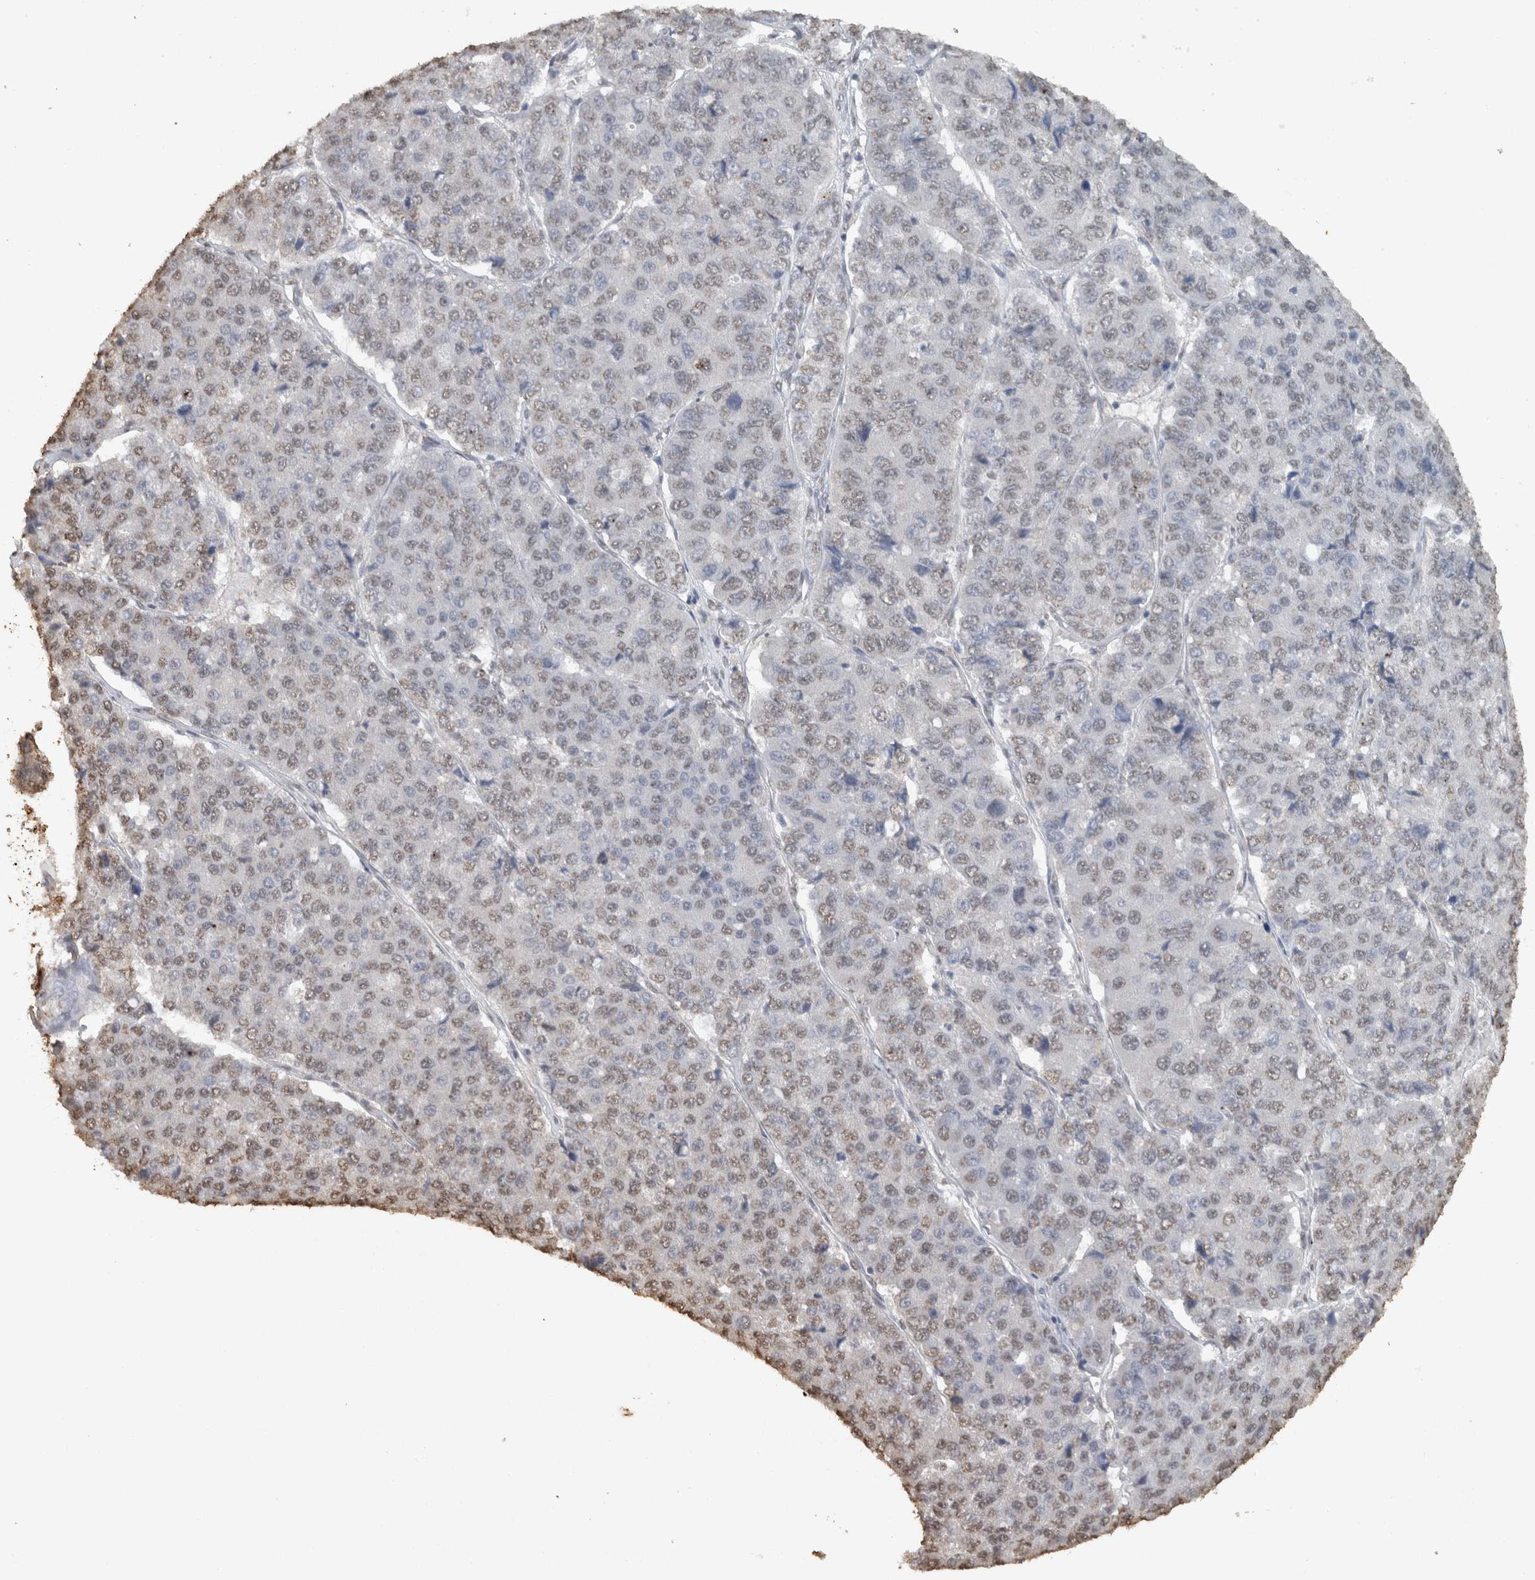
{"staining": {"intensity": "weak", "quantity": ">75%", "location": "nuclear"}, "tissue": "pancreatic cancer", "cell_type": "Tumor cells", "image_type": "cancer", "snomed": [{"axis": "morphology", "description": "Adenocarcinoma, NOS"}, {"axis": "topography", "description": "Pancreas"}], "caption": "Brown immunohistochemical staining in human pancreatic adenocarcinoma displays weak nuclear staining in approximately >75% of tumor cells.", "gene": "HAND2", "patient": {"sex": "male", "age": 50}}